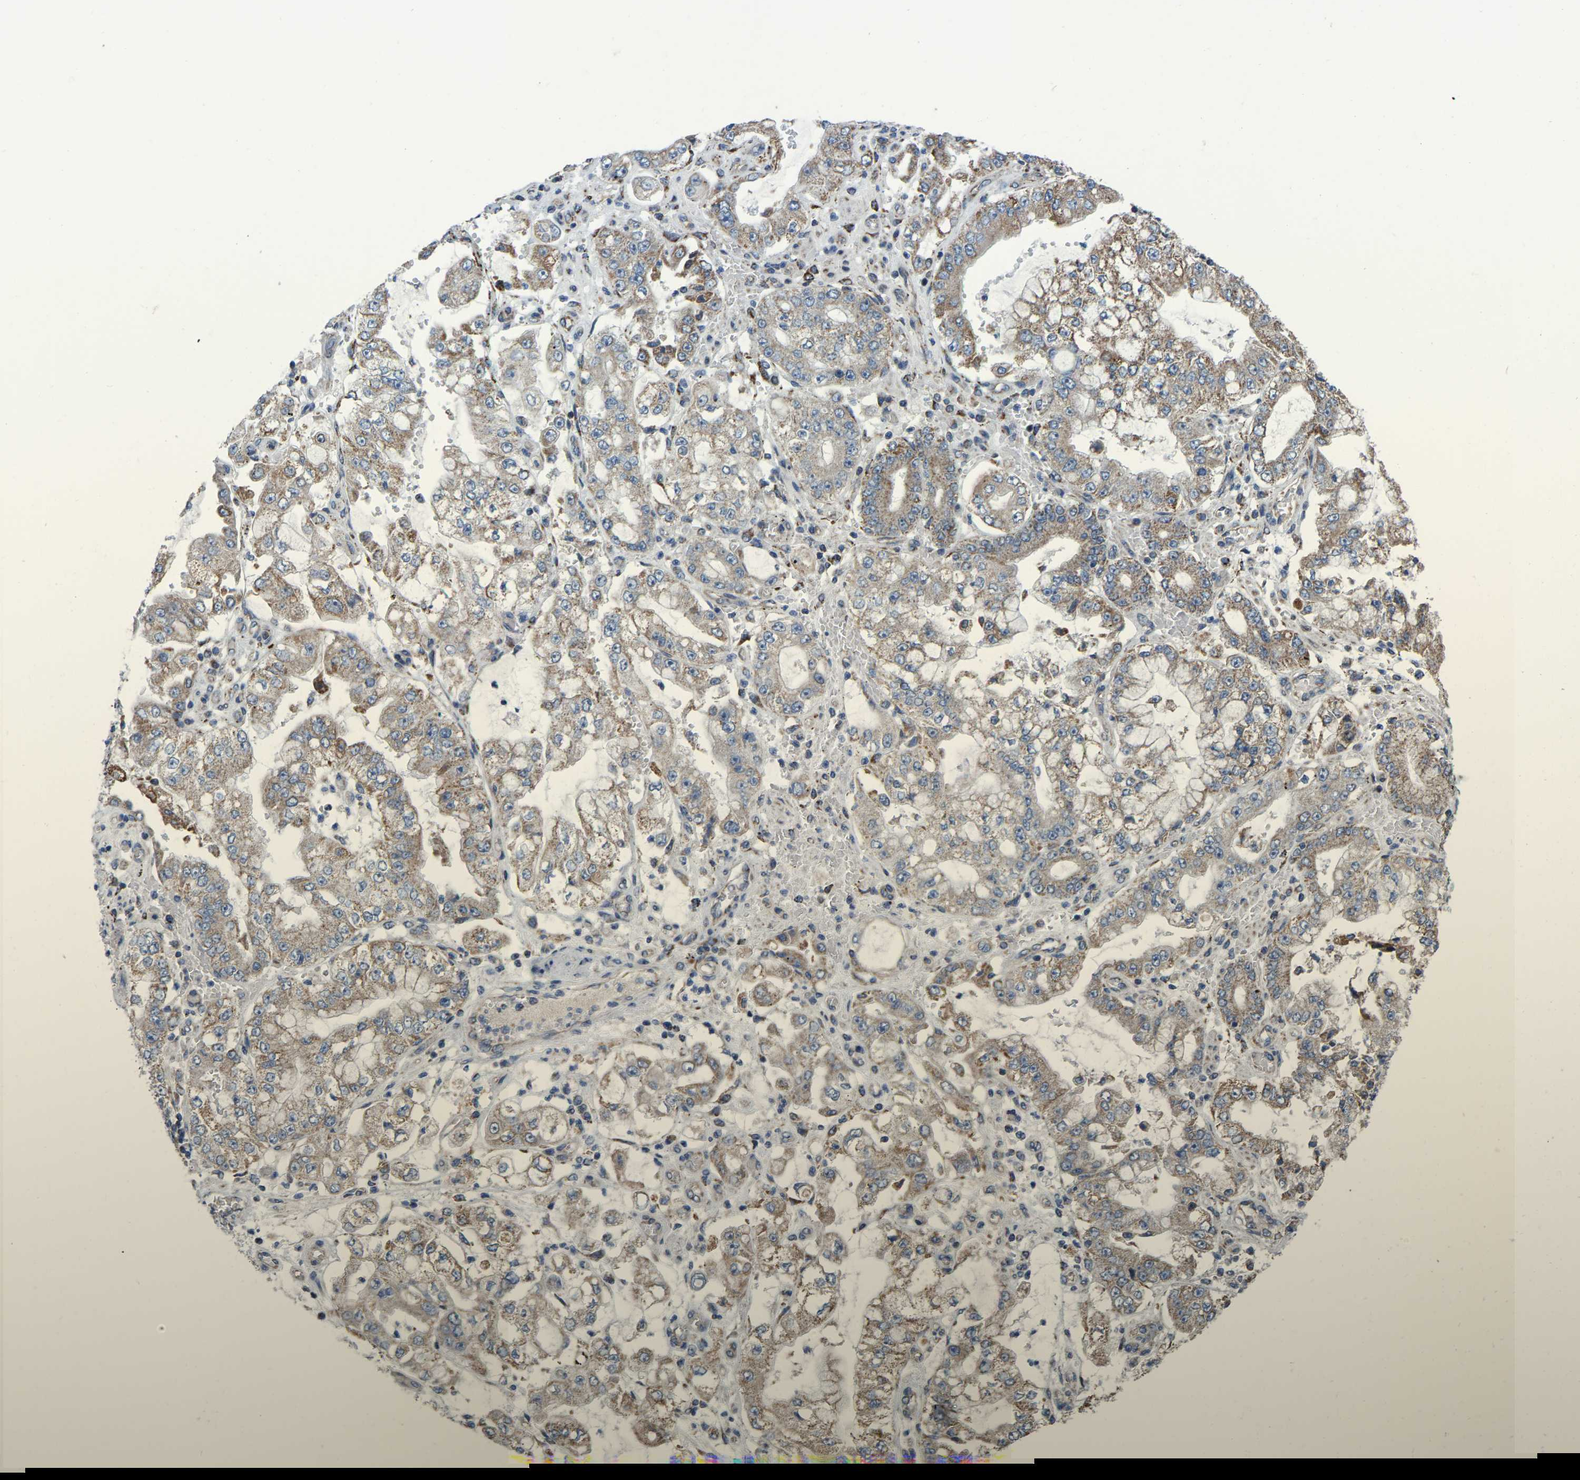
{"staining": {"intensity": "weak", "quantity": ">75%", "location": "cytoplasmic/membranous"}, "tissue": "stomach cancer", "cell_type": "Tumor cells", "image_type": "cancer", "snomed": [{"axis": "morphology", "description": "Adenocarcinoma, NOS"}, {"axis": "topography", "description": "Stomach"}], "caption": "A histopathology image of human stomach cancer (adenocarcinoma) stained for a protein demonstrates weak cytoplasmic/membranous brown staining in tumor cells. Nuclei are stained in blue.", "gene": "BCL10", "patient": {"sex": "male", "age": 76}}